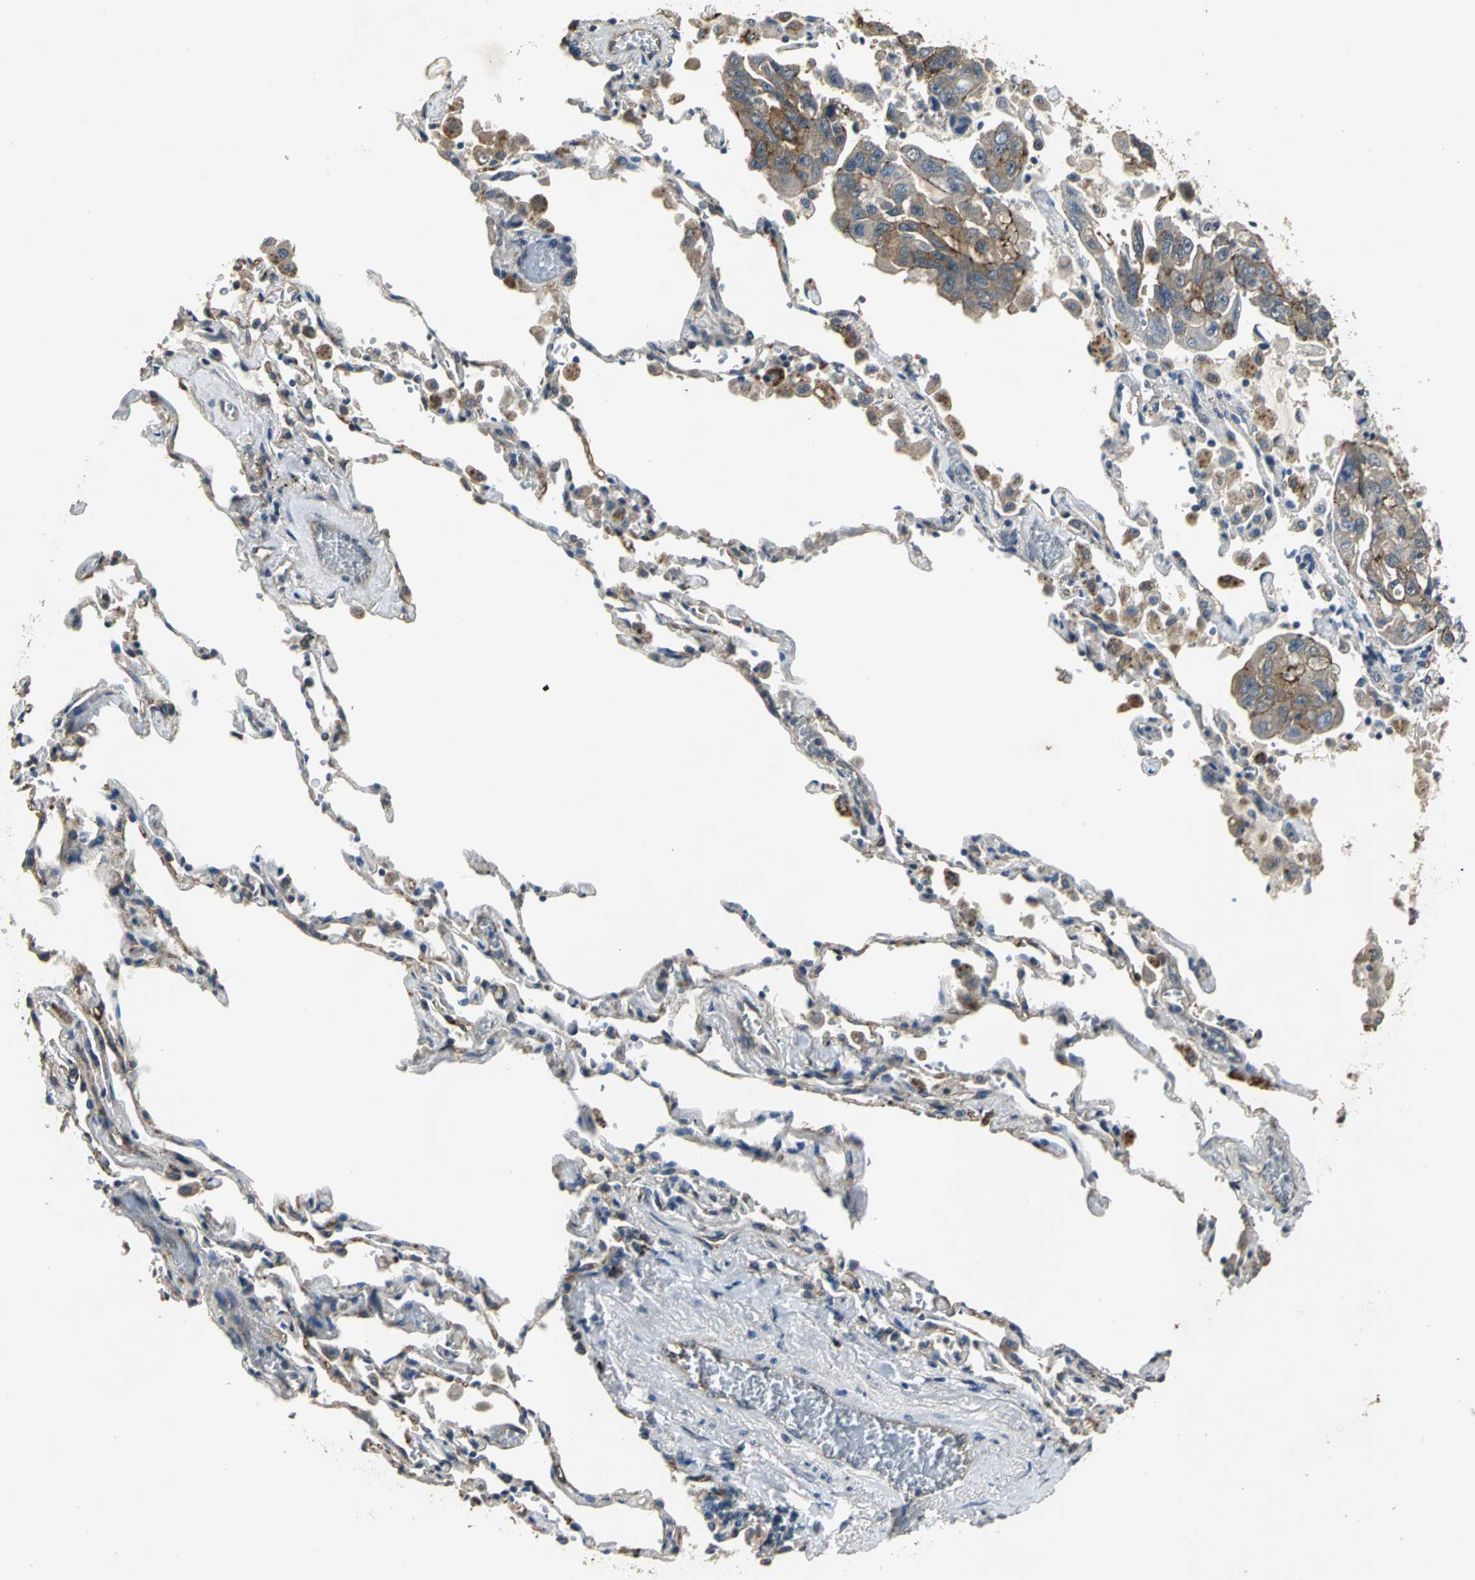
{"staining": {"intensity": "weak", "quantity": "25%-75%", "location": "cytoplasmic/membranous"}, "tissue": "lung cancer", "cell_type": "Tumor cells", "image_type": "cancer", "snomed": [{"axis": "morphology", "description": "Adenocarcinoma, NOS"}, {"axis": "topography", "description": "Lung"}], "caption": "This histopathology image demonstrates lung cancer stained with IHC to label a protein in brown. The cytoplasmic/membranous of tumor cells show weak positivity for the protein. Nuclei are counter-stained blue.", "gene": "OCLN", "patient": {"sex": "male", "age": 64}}